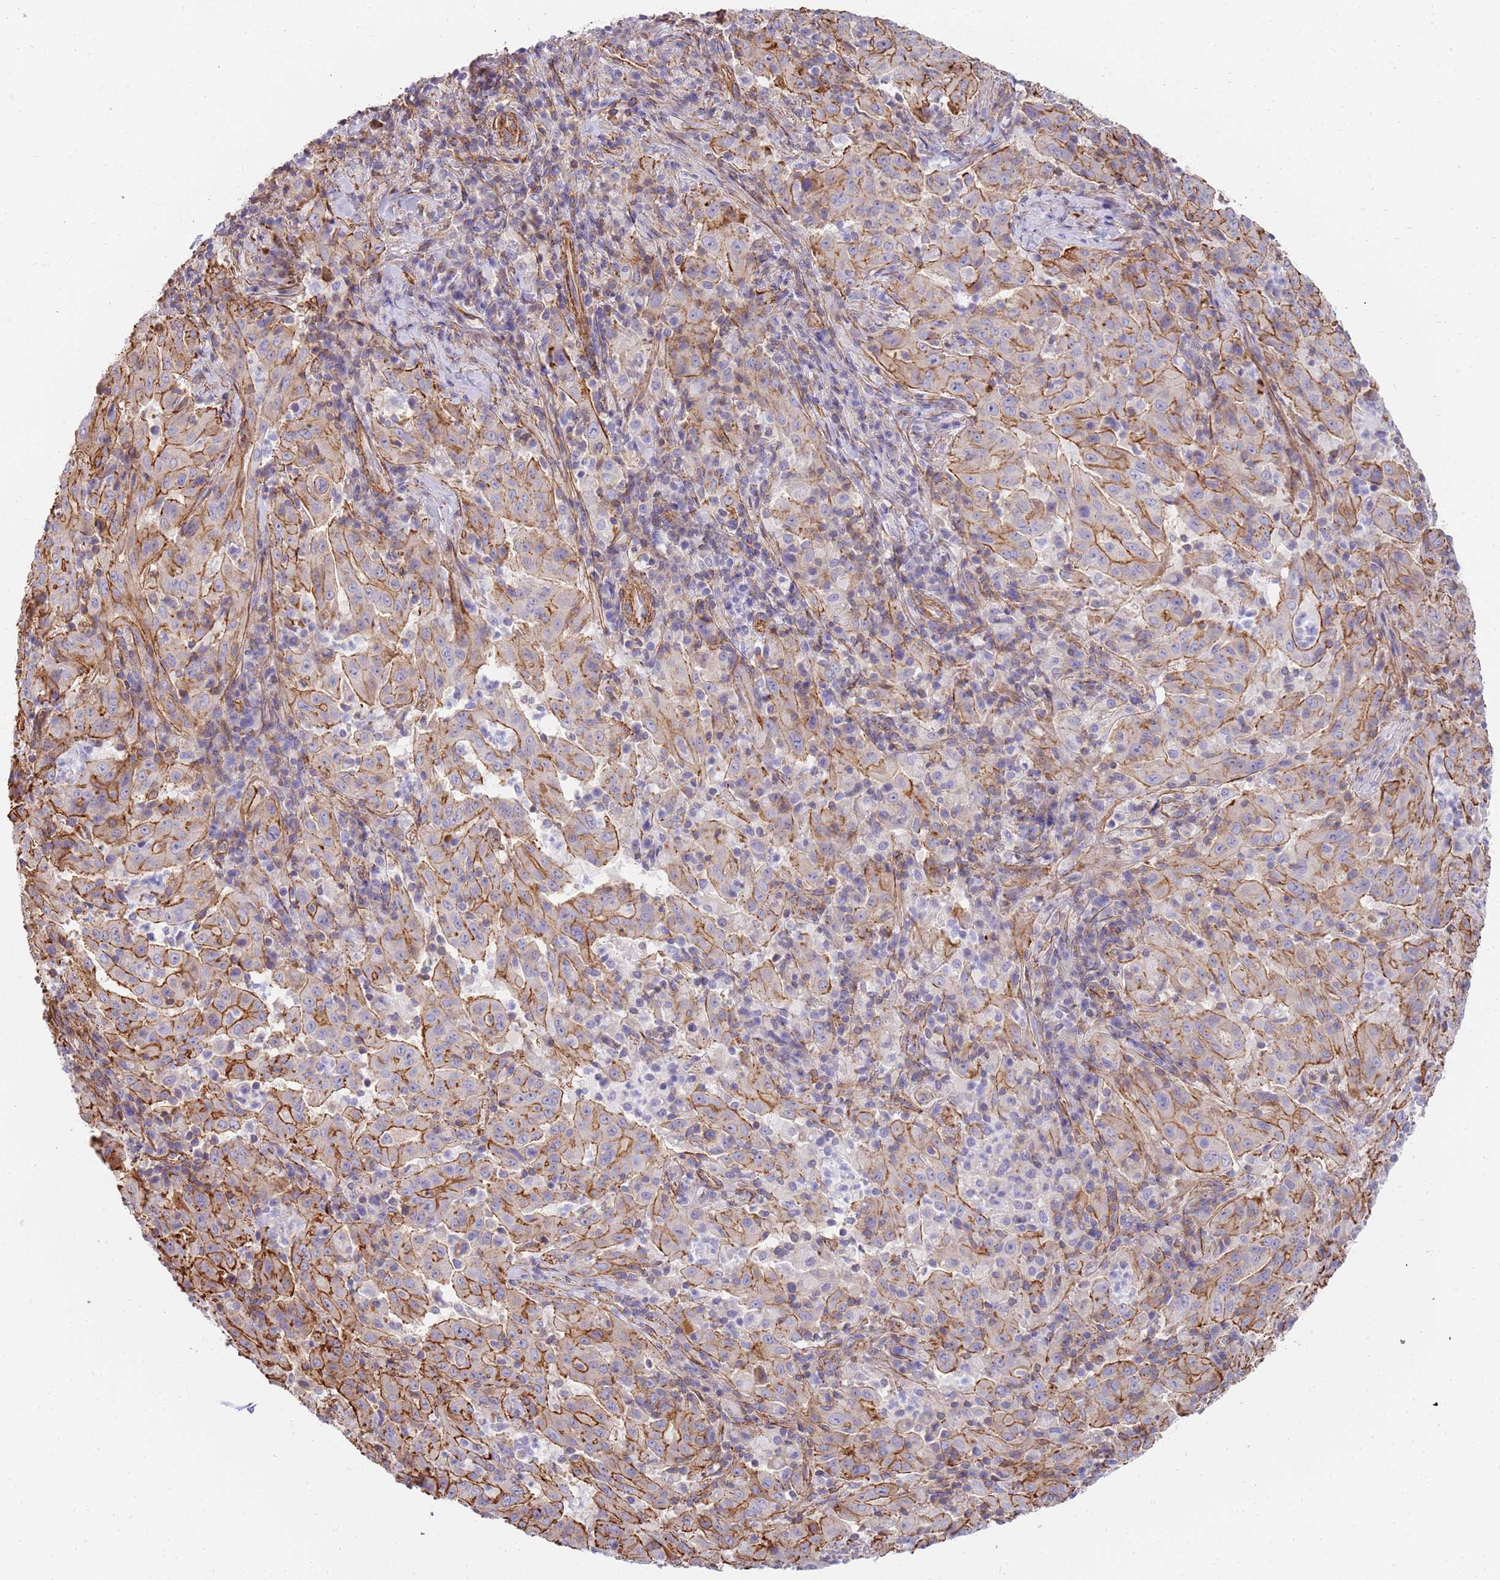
{"staining": {"intensity": "moderate", "quantity": ">75%", "location": "cytoplasmic/membranous"}, "tissue": "pancreatic cancer", "cell_type": "Tumor cells", "image_type": "cancer", "snomed": [{"axis": "morphology", "description": "Adenocarcinoma, NOS"}, {"axis": "topography", "description": "Pancreas"}], "caption": "Immunohistochemical staining of human adenocarcinoma (pancreatic) displays medium levels of moderate cytoplasmic/membranous protein positivity in about >75% of tumor cells.", "gene": "GFRAL", "patient": {"sex": "male", "age": 63}}